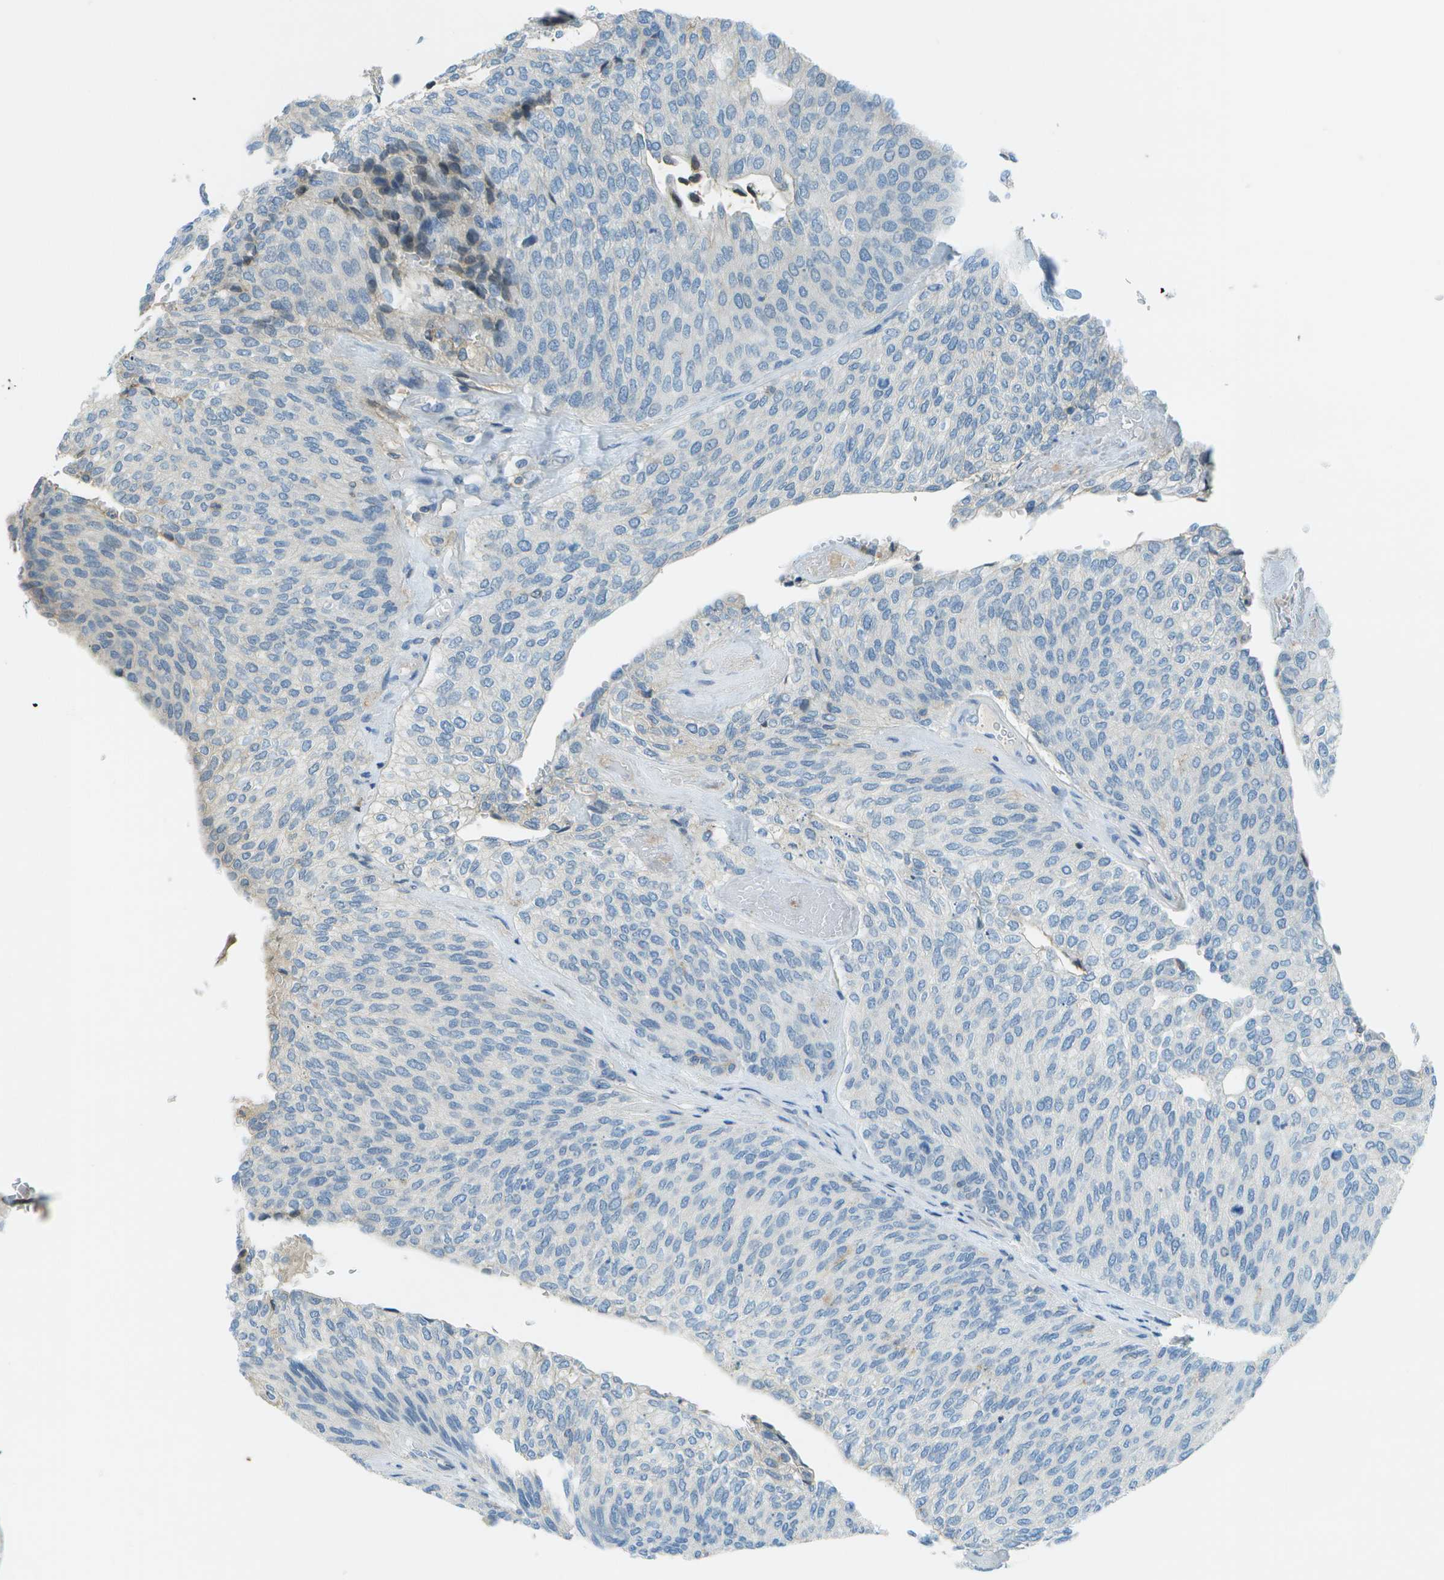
{"staining": {"intensity": "negative", "quantity": "none", "location": "none"}, "tissue": "urothelial cancer", "cell_type": "Tumor cells", "image_type": "cancer", "snomed": [{"axis": "morphology", "description": "Urothelial carcinoma, Low grade"}, {"axis": "topography", "description": "Urinary bladder"}], "caption": "Protein analysis of urothelial cancer reveals no significant positivity in tumor cells.", "gene": "LRRC66", "patient": {"sex": "female", "age": 79}}